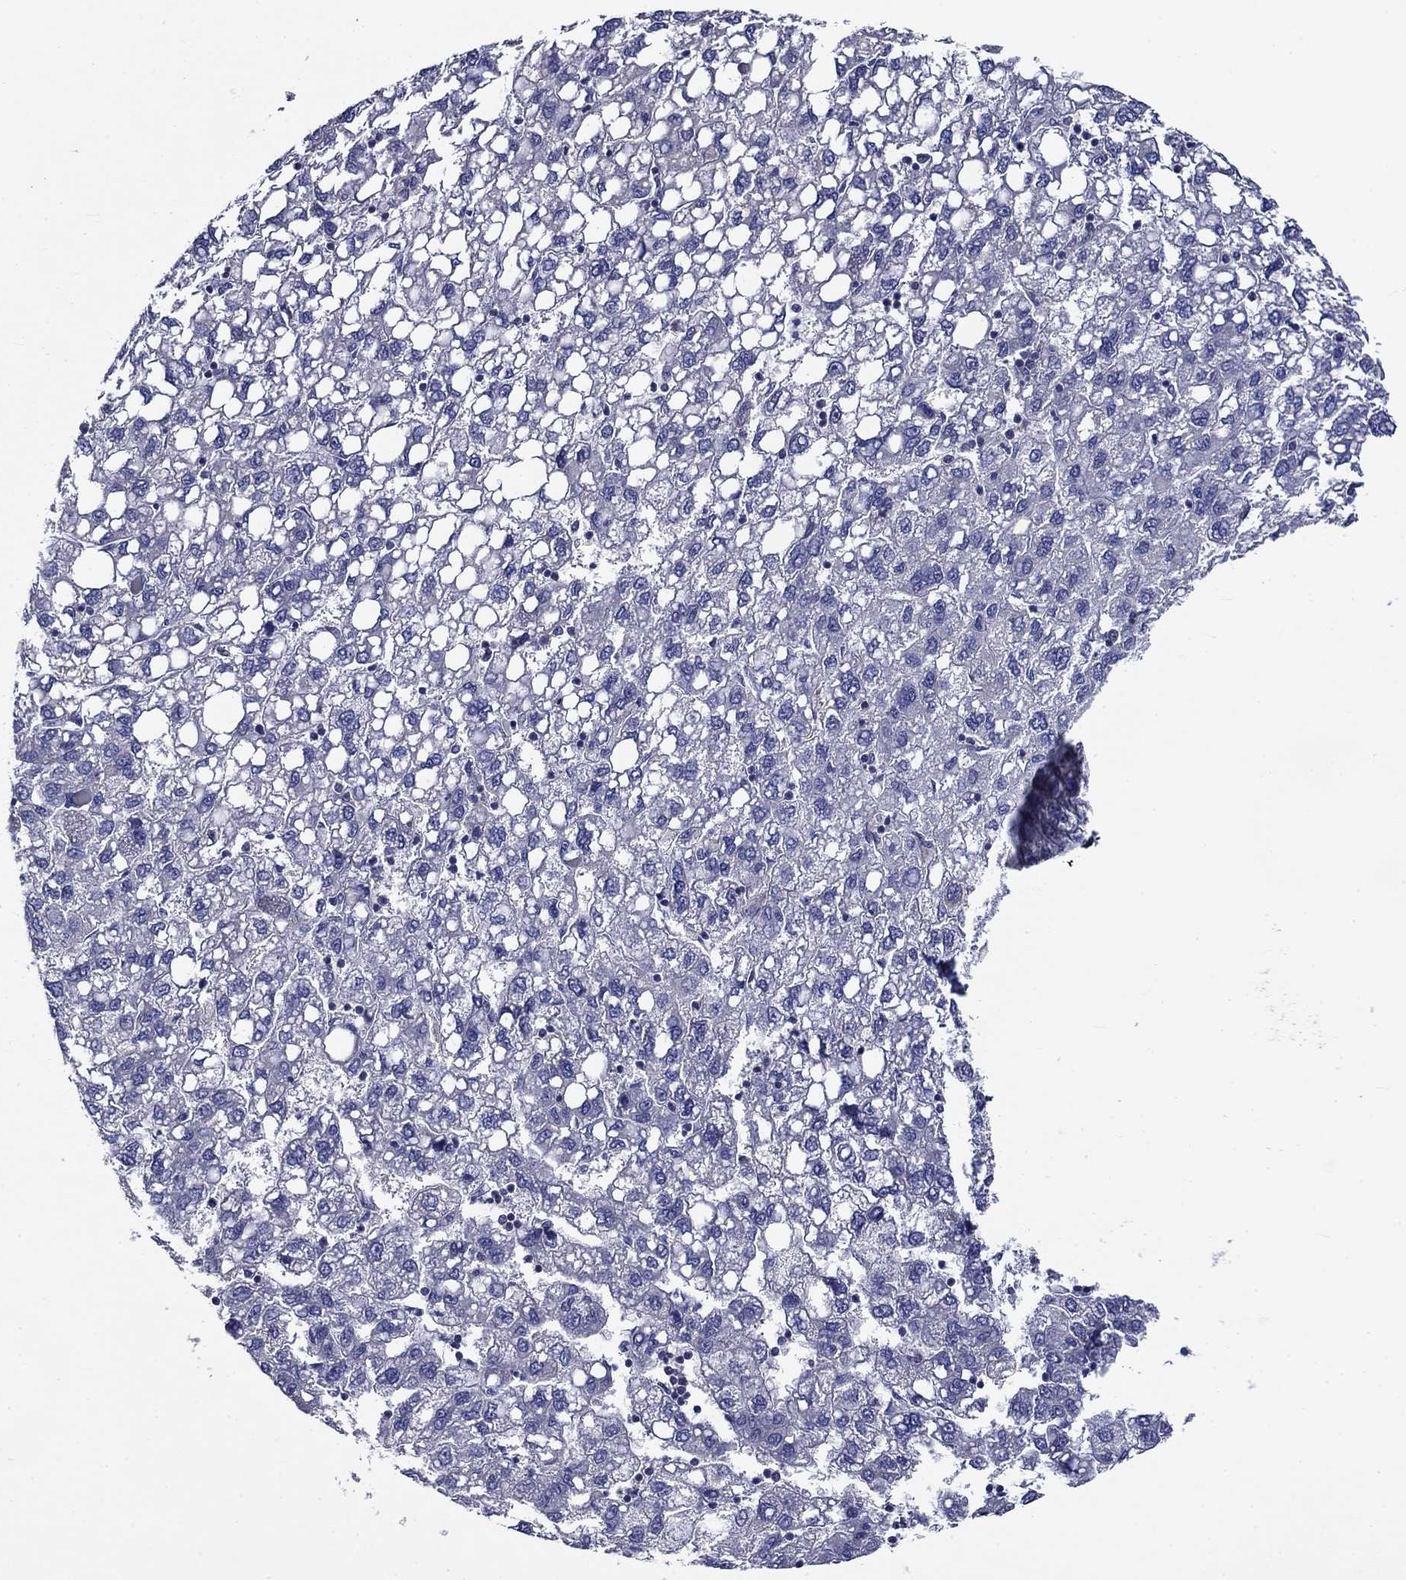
{"staining": {"intensity": "negative", "quantity": "none", "location": "none"}, "tissue": "liver cancer", "cell_type": "Tumor cells", "image_type": "cancer", "snomed": [{"axis": "morphology", "description": "Carcinoma, Hepatocellular, NOS"}, {"axis": "topography", "description": "Liver"}], "caption": "DAB immunohistochemical staining of human liver hepatocellular carcinoma displays no significant positivity in tumor cells. (Immunohistochemistry, brightfield microscopy, high magnification).", "gene": "POU2F2", "patient": {"sex": "female", "age": 82}}